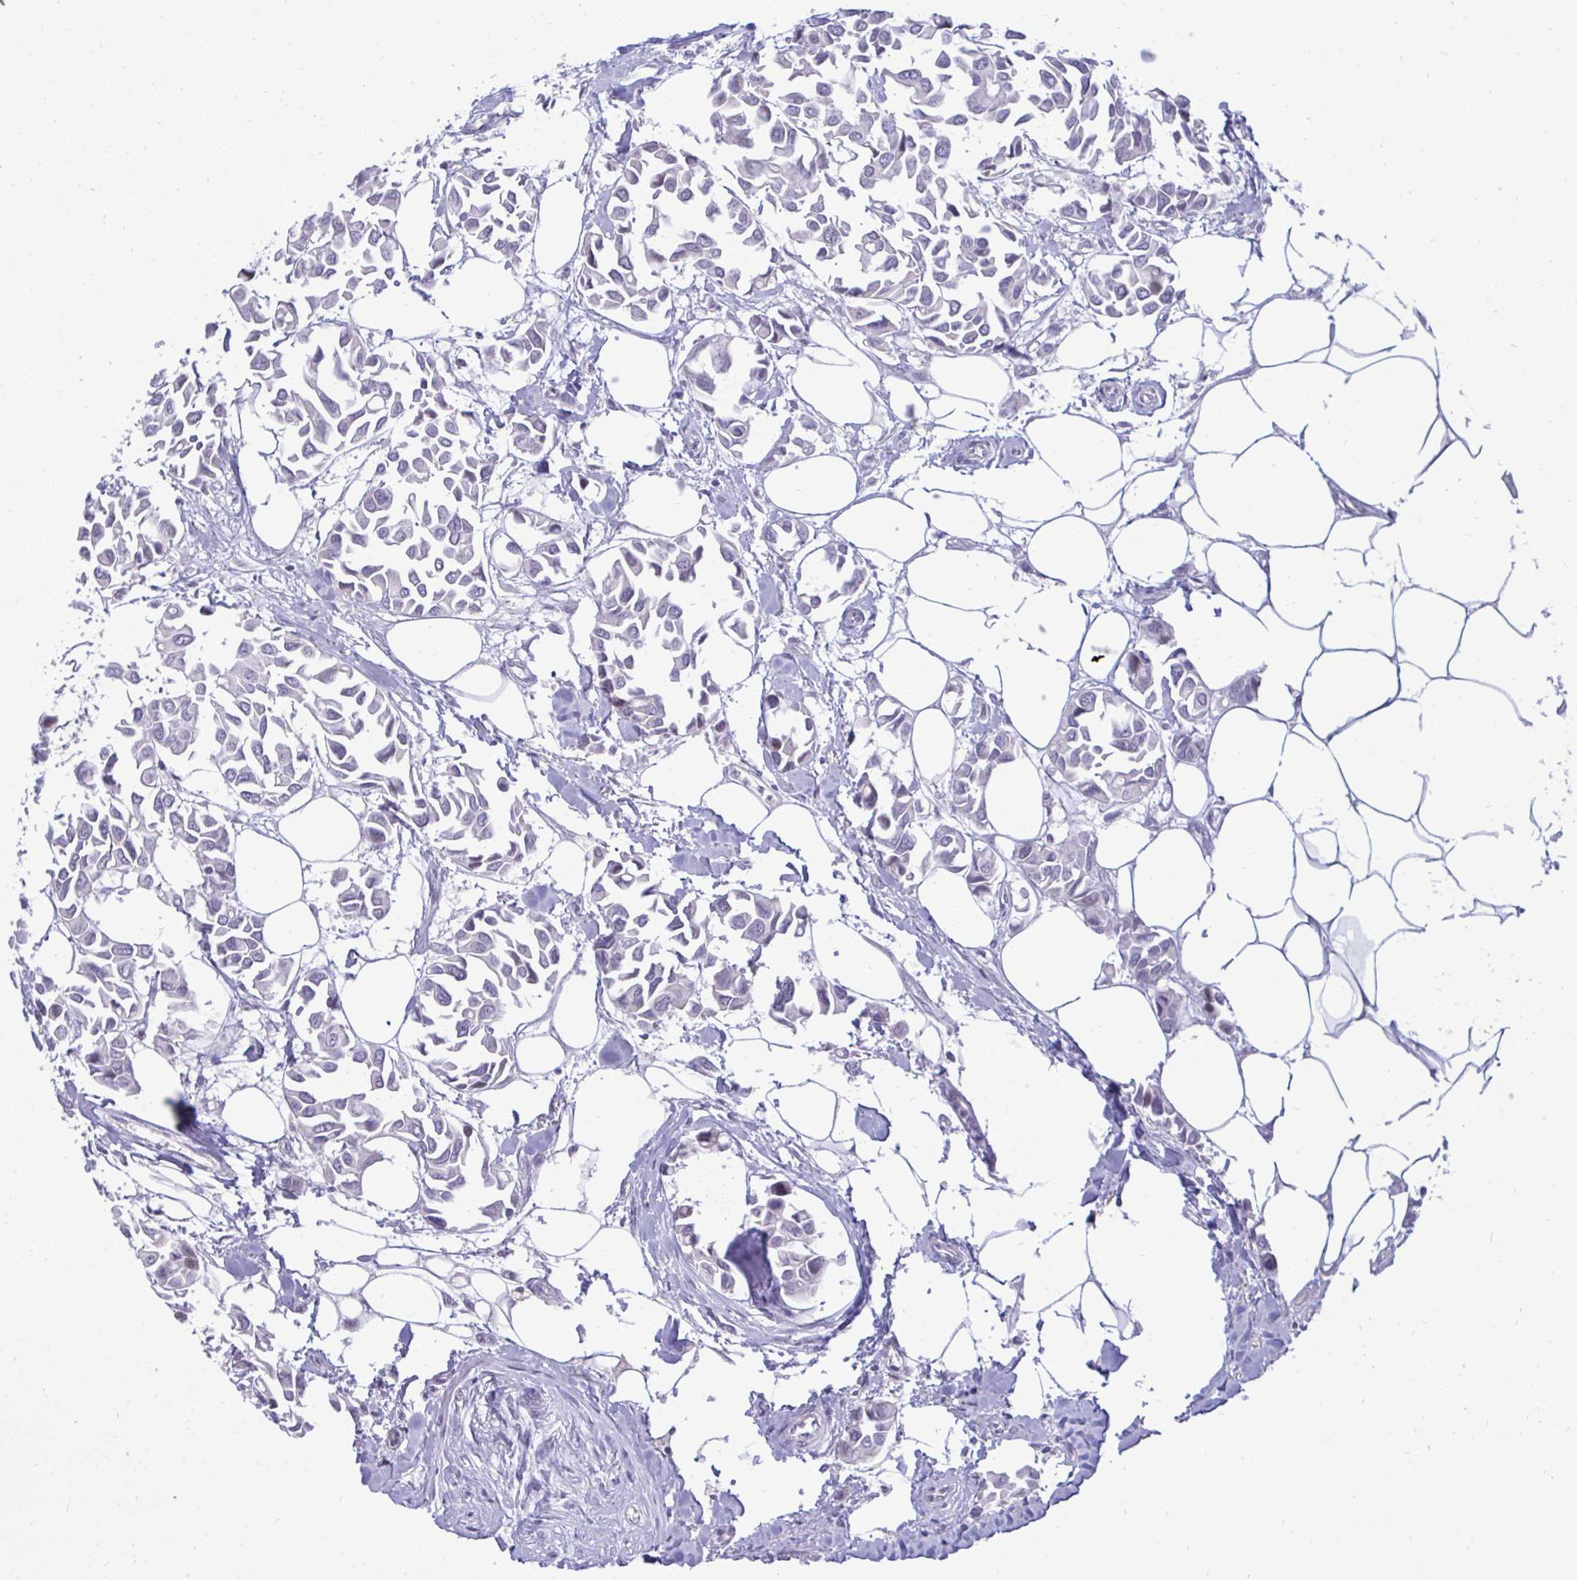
{"staining": {"intensity": "negative", "quantity": "none", "location": "none"}, "tissue": "breast cancer", "cell_type": "Tumor cells", "image_type": "cancer", "snomed": [{"axis": "morphology", "description": "Duct carcinoma"}, {"axis": "topography", "description": "Breast"}], "caption": "High magnification brightfield microscopy of breast infiltrating ductal carcinoma stained with DAB (brown) and counterstained with hematoxylin (blue): tumor cells show no significant positivity. Brightfield microscopy of immunohistochemistry (IHC) stained with DAB (3,3'-diaminobenzidine) (brown) and hematoxylin (blue), captured at high magnification.", "gene": "EPOP", "patient": {"sex": "female", "age": 54}}